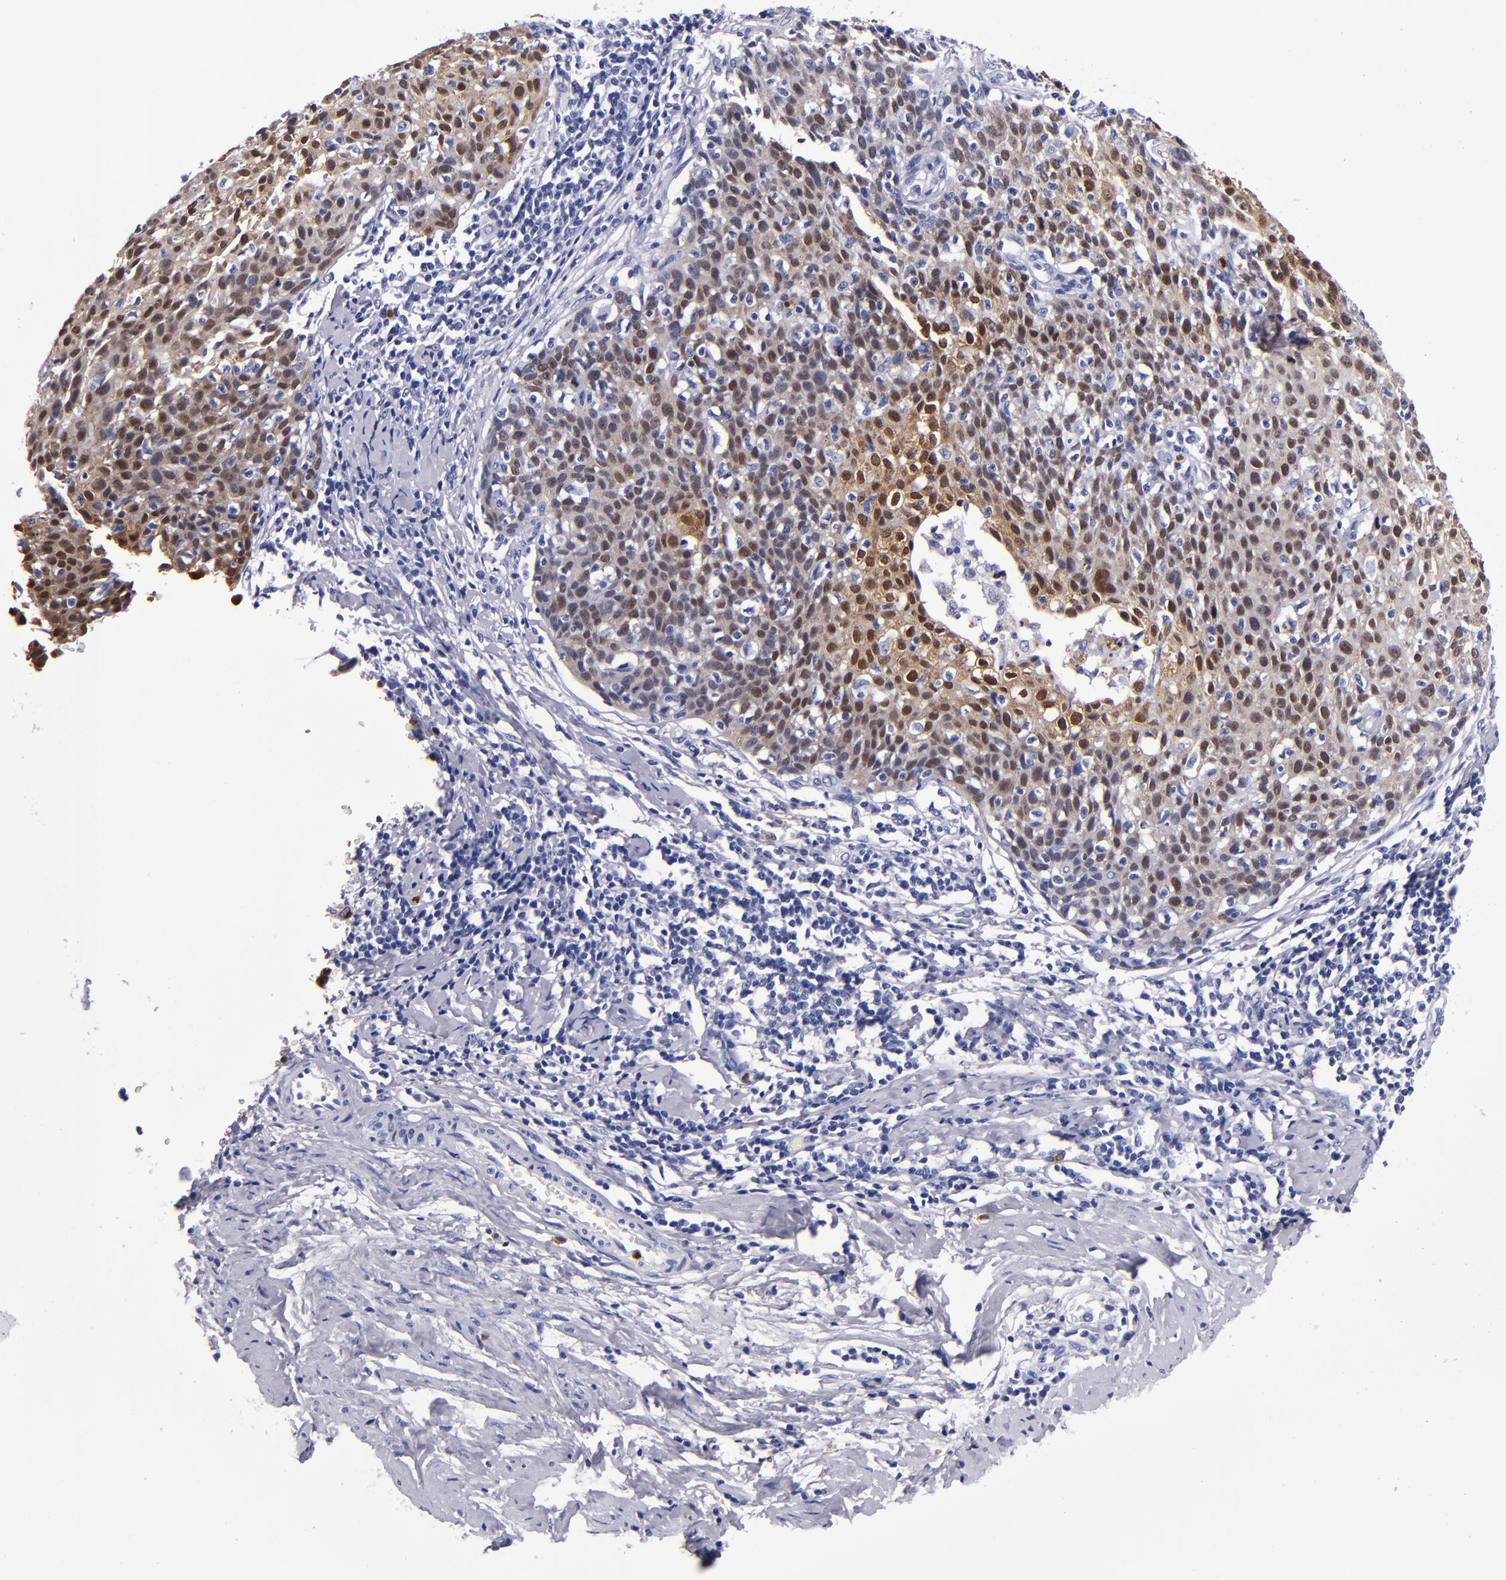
{"staining": {"intensity": "moderate", "quantity": ">75%", "location": "cytoplasmic/membranous,nuclear"}, "tissue": "cervical cancer", "cell_type": "Tumor cells", "image_type": "cancer", "snomed": [{"axis": "morphology", "description": "Squamous cell carcinoma, NOS"}, {"axis": "topography", "description": "Cervix"}], "caption": "Moderate cytoplasmic/membranous and nuclear staining is appreciated in about >75% of tumor cells in squamous cell carcinoma (cervical).", "gene": "S100A8", "patient": {"sex": "female", "age": 38}}